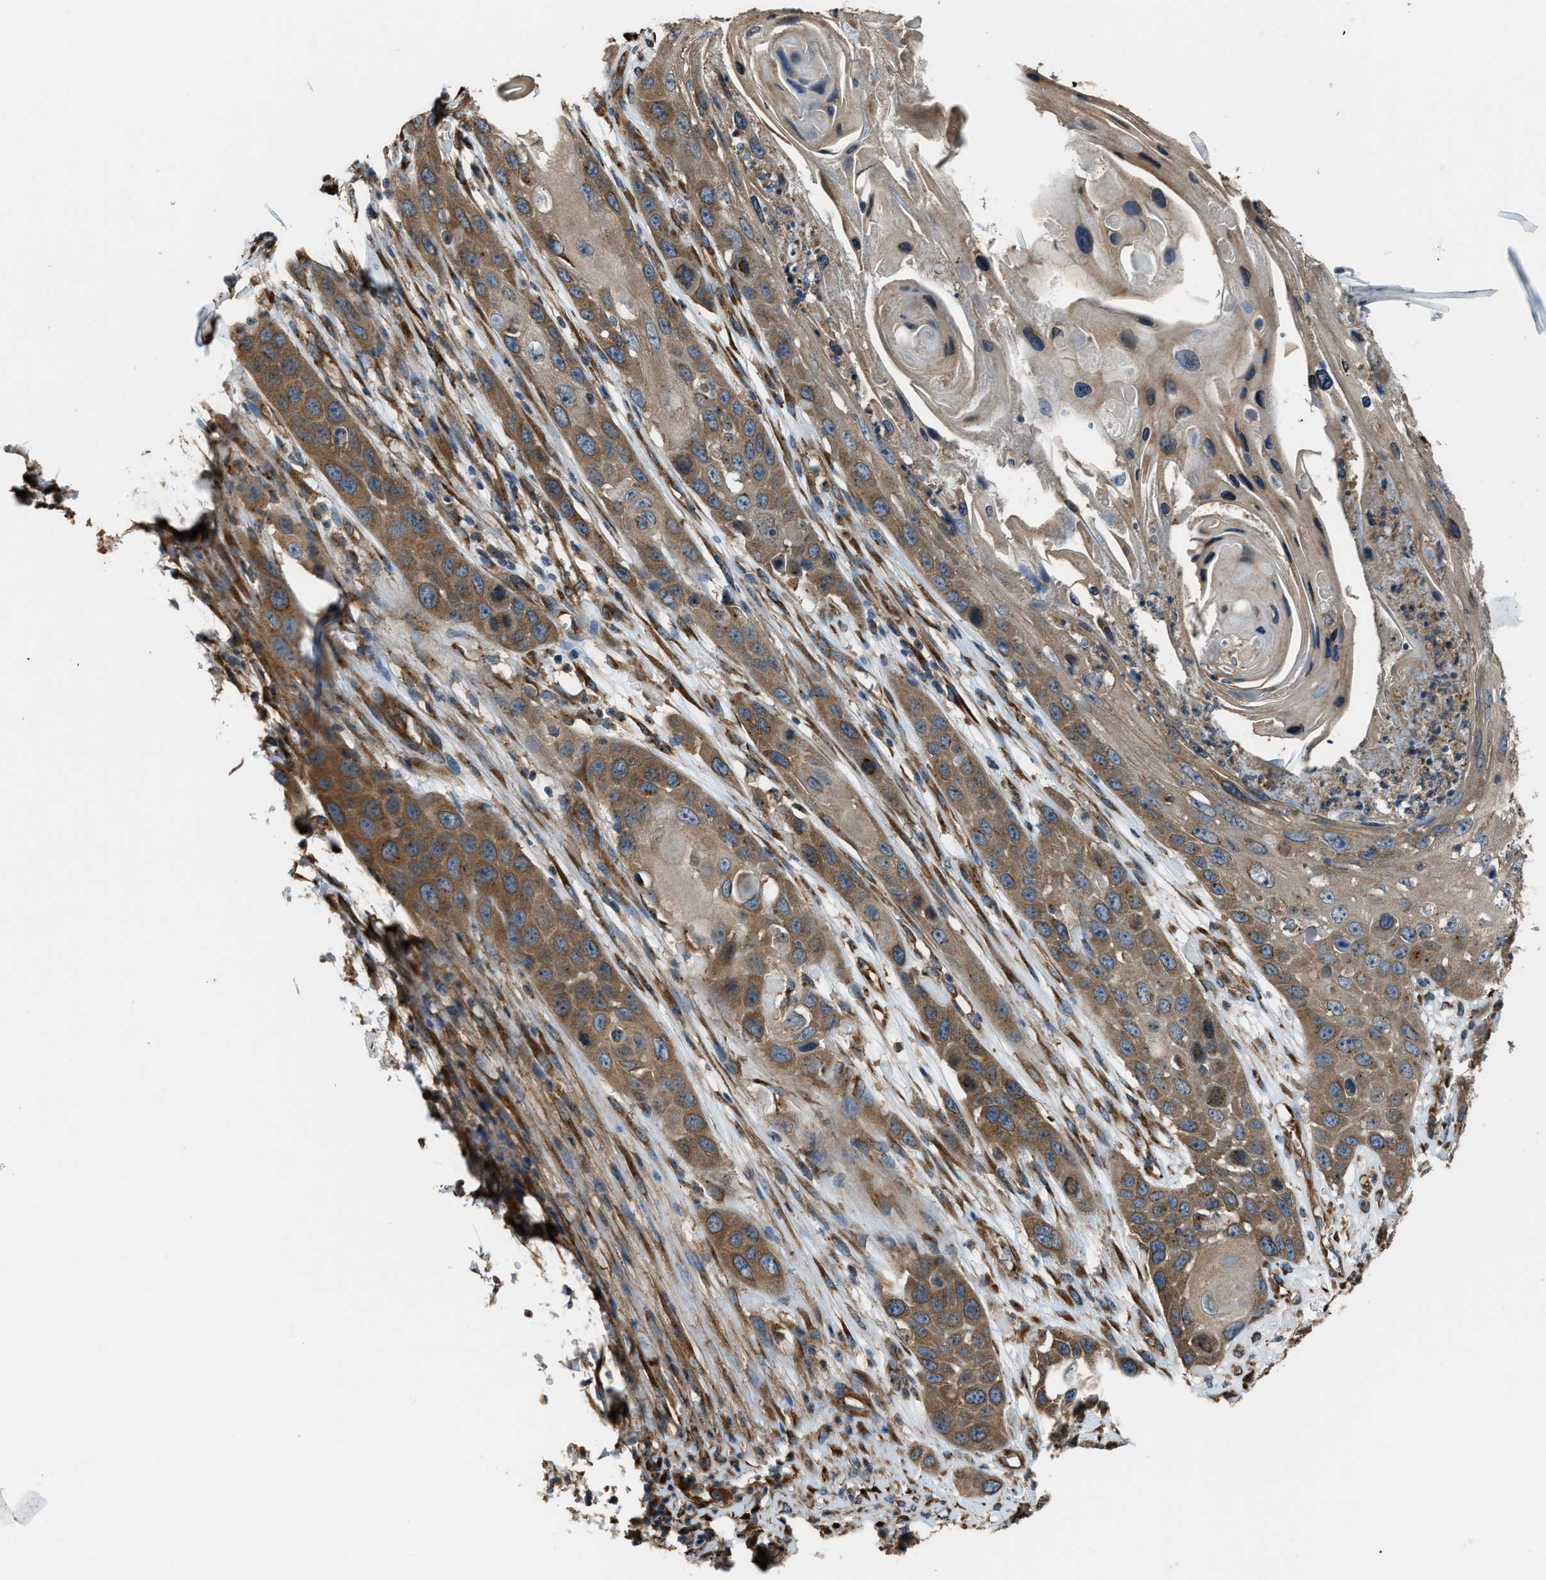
{"staining": {"intensity": "moderate", "quantity": ">75%", "location": "cytoplasmic/membranous"}, "tissue": "skin cancer", "cell_type": "Tumor cells", "image_type": "cancer", "snomed": [{"axis": "morphology", "description": "Squamous cell carcinoma, NOS"}, {"axis": "topography", "description": "Skin"}], "caption": "Immunohistochemical staining of skin squamous cell carcinoma reveals medium levels of moderate cytoplasmic/membranous protein positivity in about >75% of tumor cells. The protein is shown in brown color, while the nuclei are stained blue.", "gene": "TRPC1", "patient": {"sex": "male", "age": 55}}